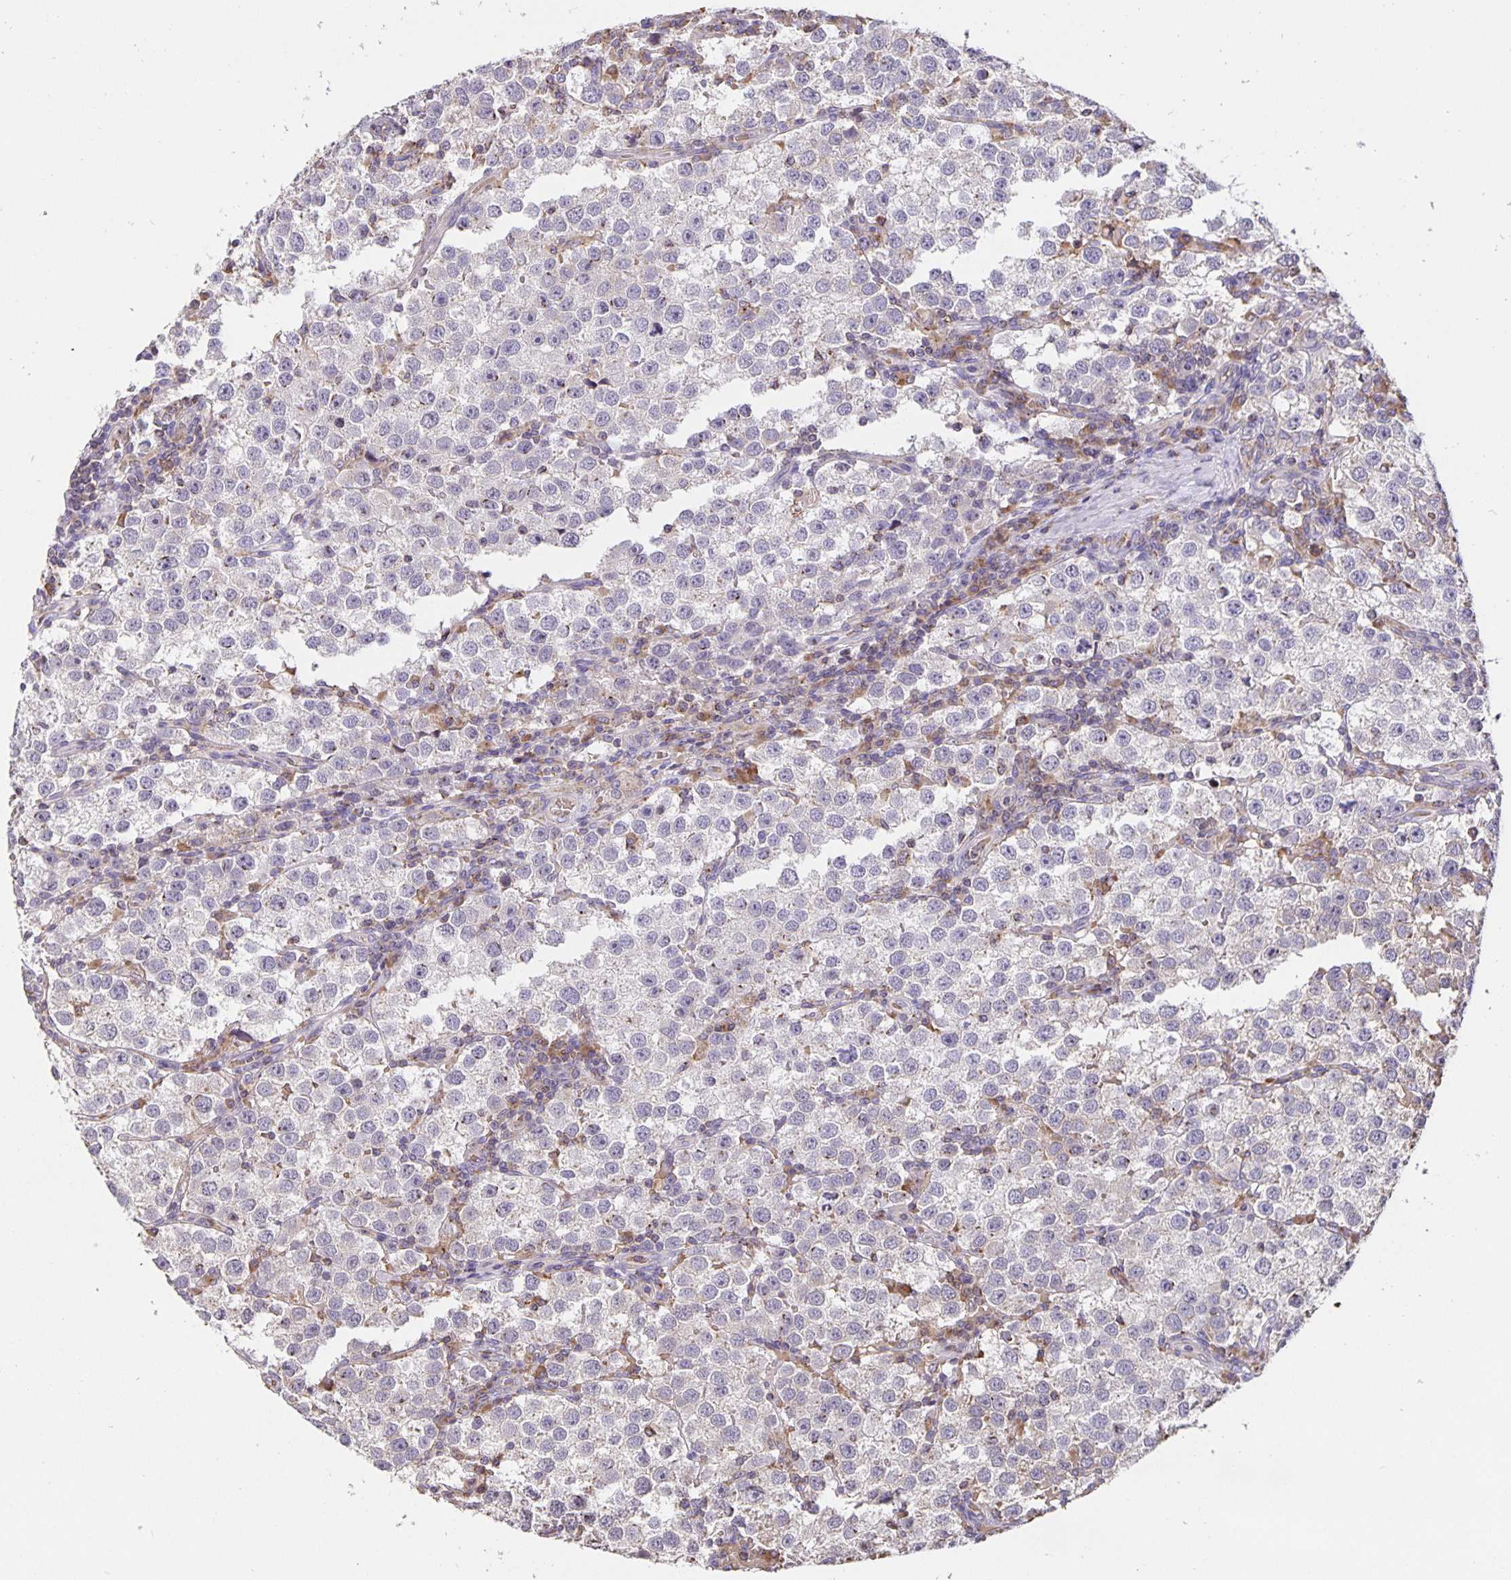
{"staining": {"intensity": "negative", "quantity": "none", "location": "none"}, "tissue": "testis cancer", "cell_type": "Tumor cells", "image_type": "cancer", "snomed": [{"axis": "morphology", "description": "Seminoma, NOS"}, {"axis": "topography", "description": "Testis"}], "caption": "Tumor cells are negative for protein expression in human testis seminoma.", "gene": "TMEM71", "patient": {"sex": "male", "age": 37}}